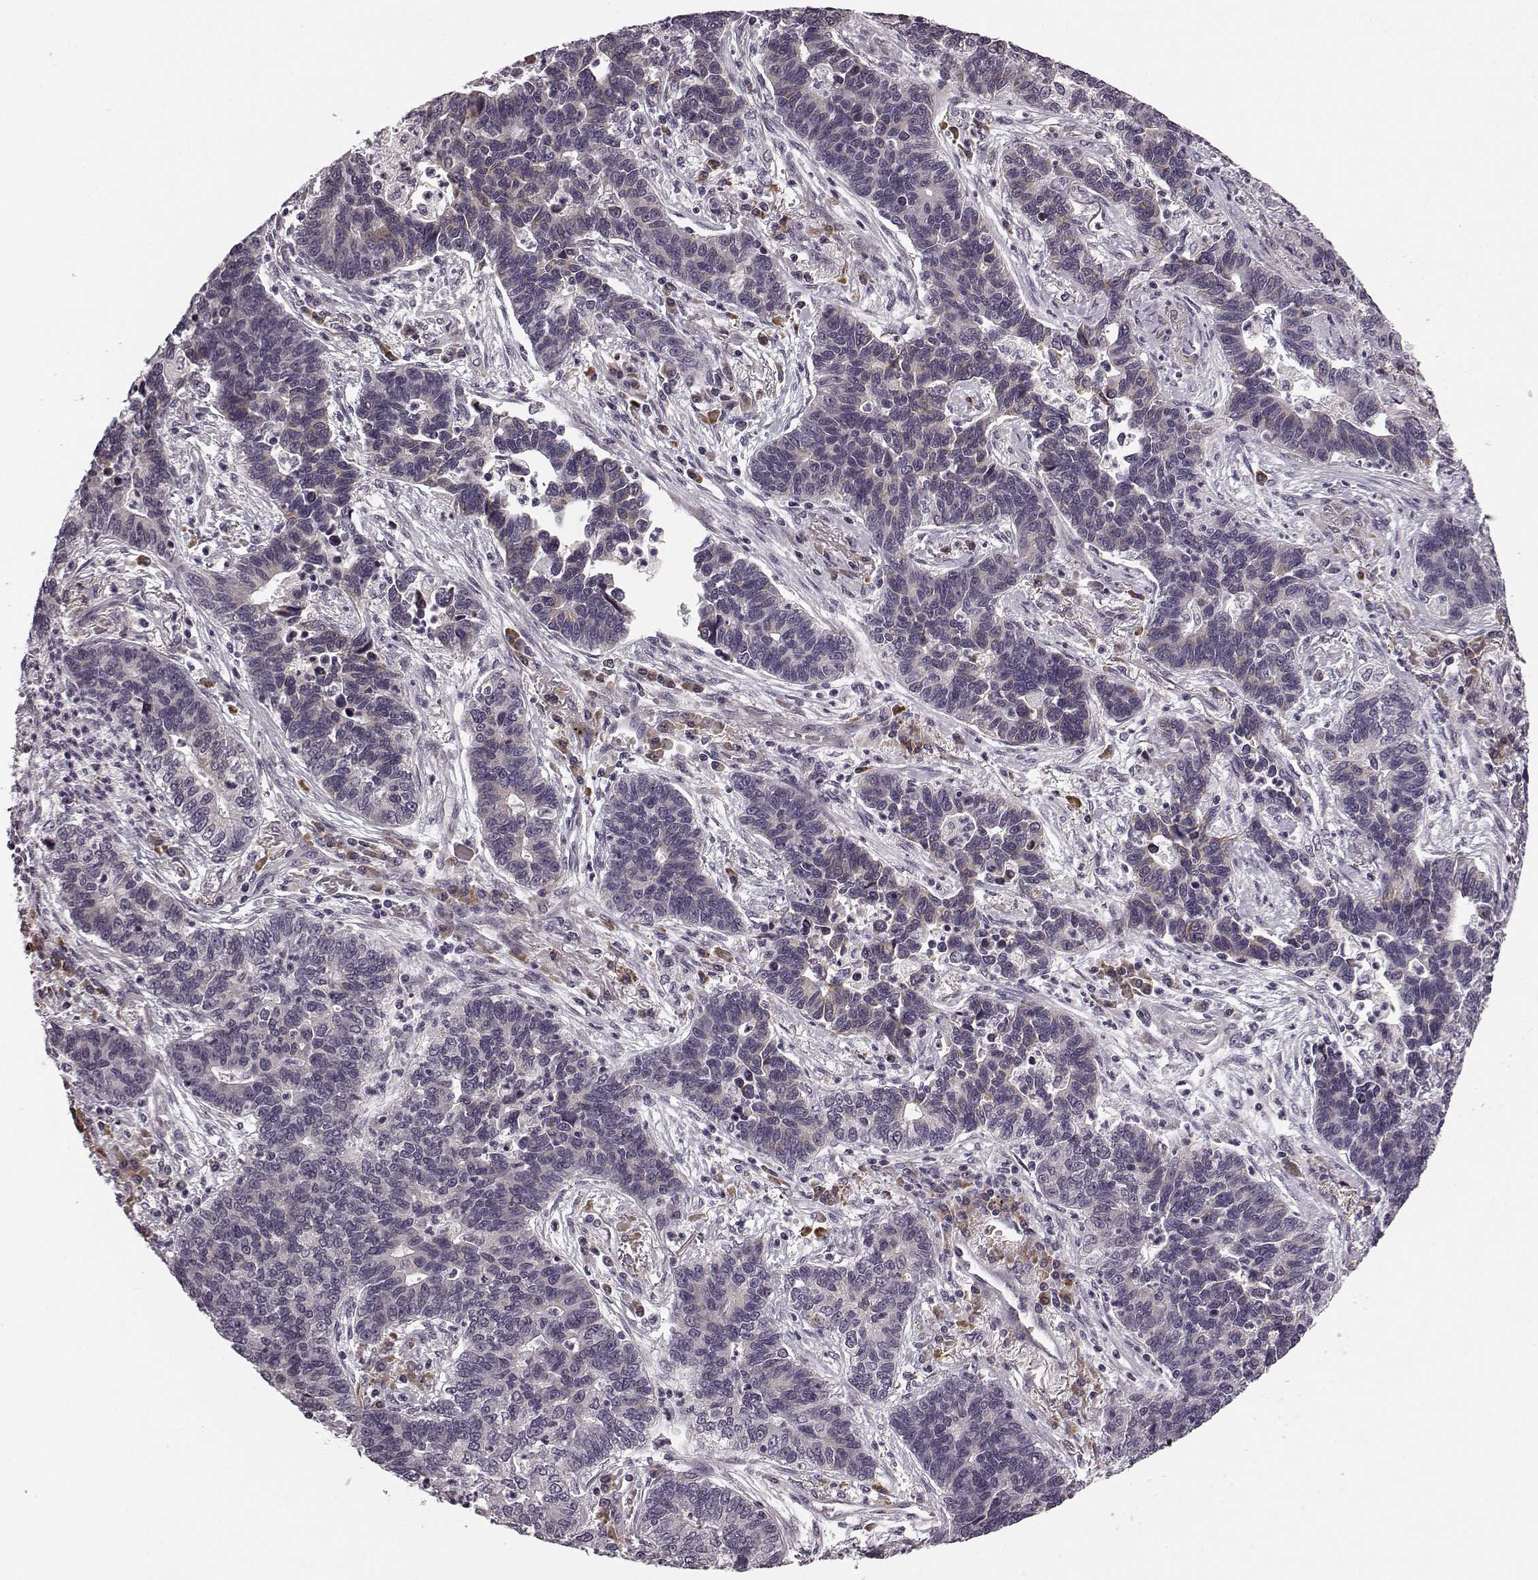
{"staining": {"intensity": "weak", "quantity": "<25%", "location": "cytoplasmic/membranous"}, "tissue": "lung cancer", "cell_type": "Tumor cells", "image_type": "cancer", "snomed": [{"axis": "morphology", "description": "Adenocarcinoma, NOS"}, {"axis": "topography", "description": "Lung"}], "caption": "Tumor cells are negative for protein expression in human lung adenocarcinoma.", "gene": "FAM234B", "patient": {"sex": "female", "age": 57}}